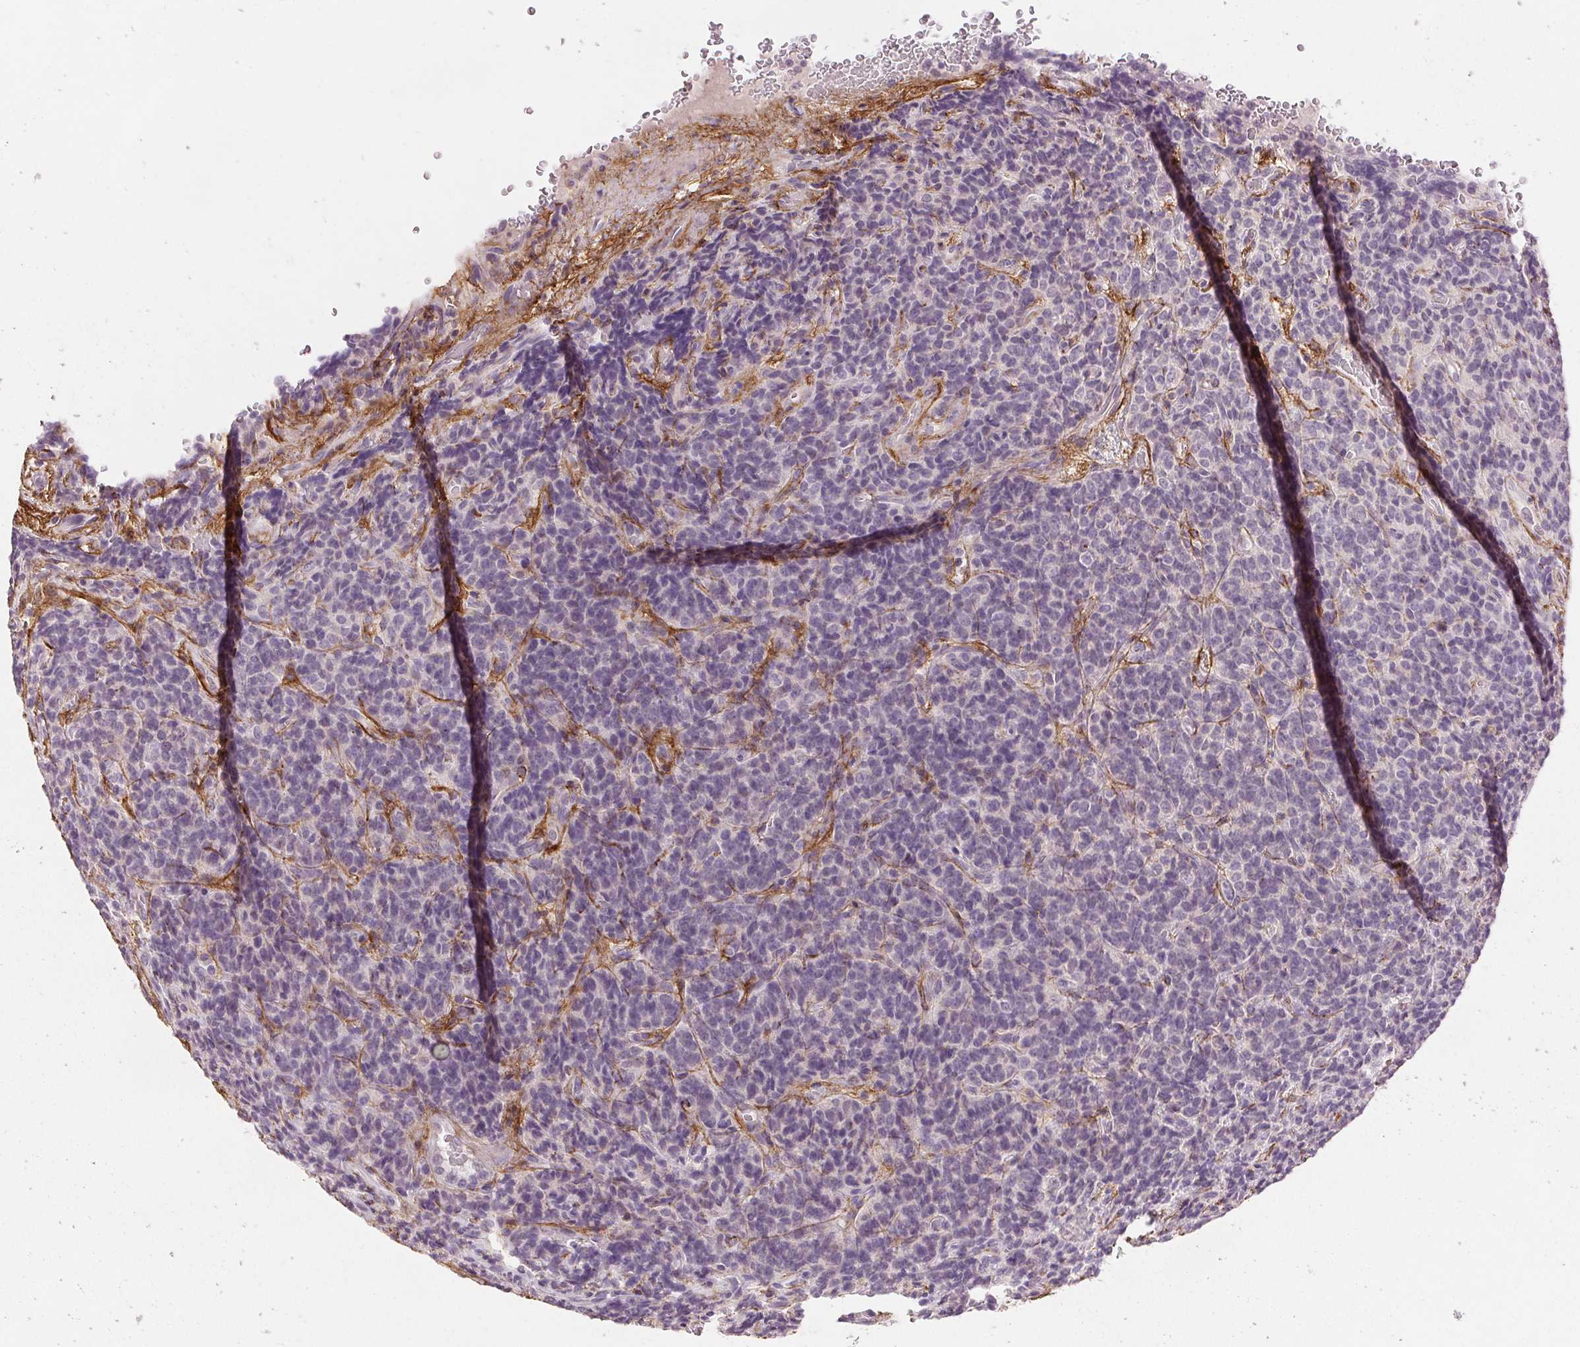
{"staining": {"intensity": "negative", "quantity": "none", "location": "none"}, "tissue": "carcinoid", "cell_type": "Tumor cells", "image_type": "cancer", "snomed": [{"axis": "morphology", "description": "Carcinoid, malignant, NOS"}, {"axis": "topography", "description": "Pancreas"}], "caption": "A histopathology image of human malignant carcinoid is negative for staining in tumor cells.", "gene": "FBN1", "patient": {"sex": "male", "age": 36}}